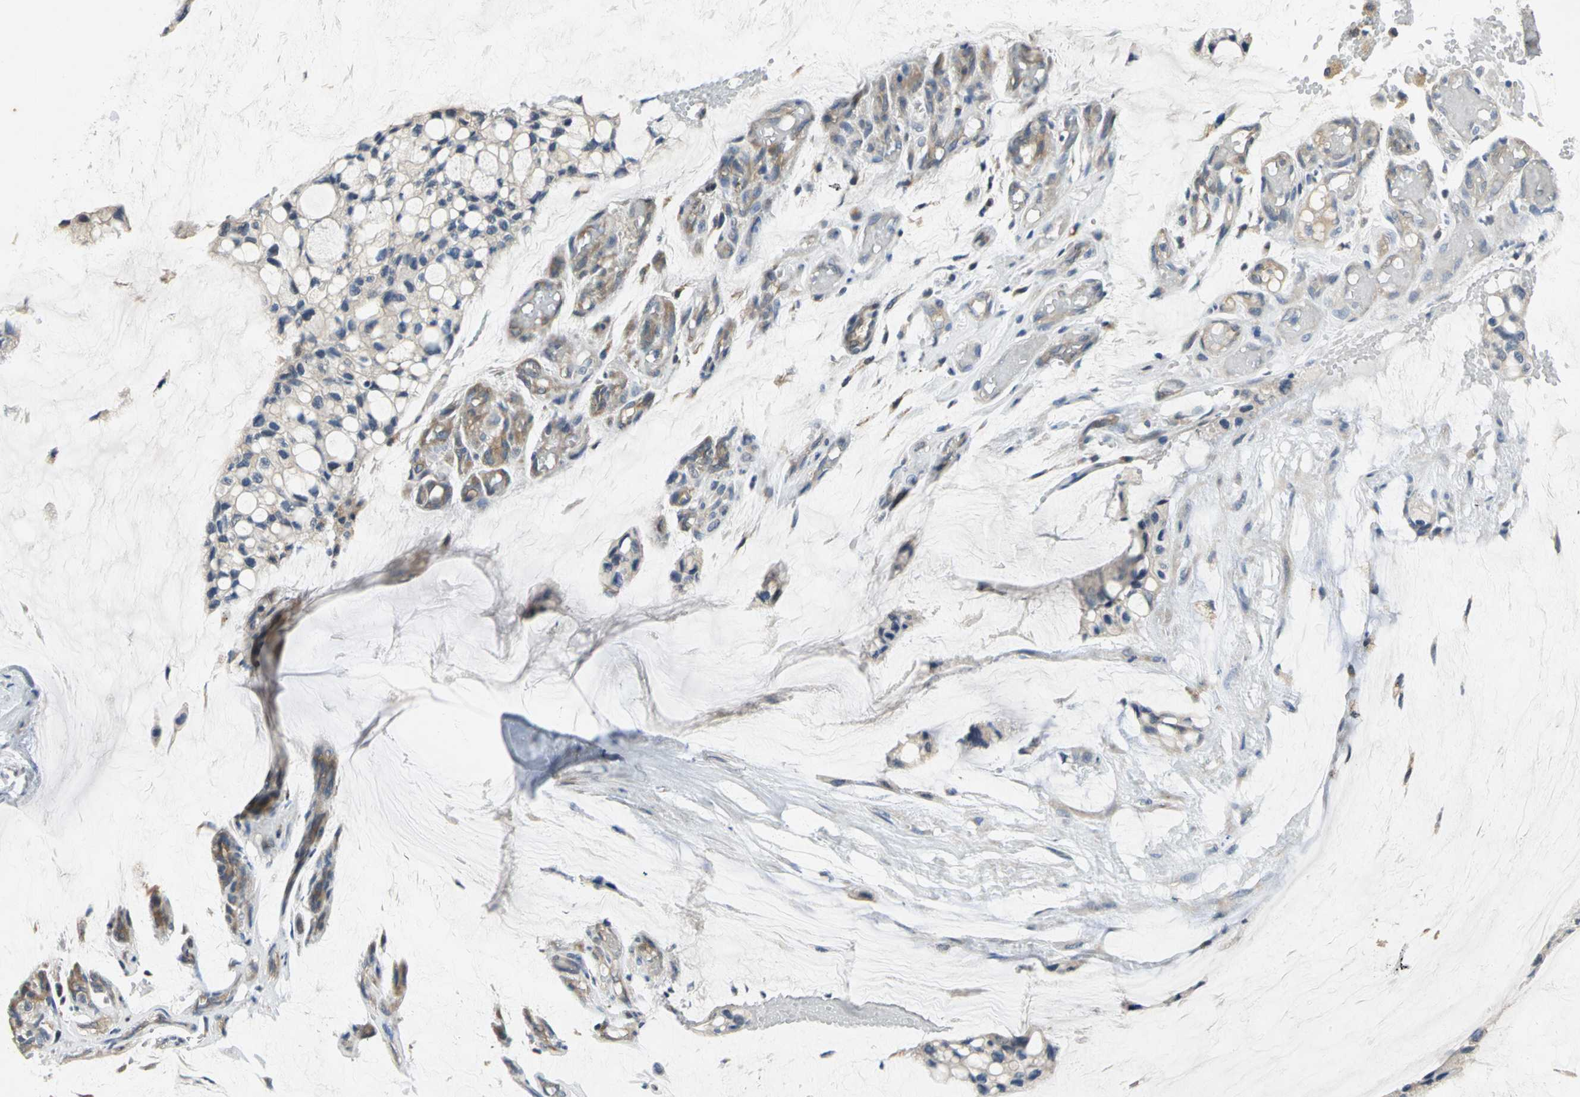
{"staining": {"intensity": "weak", "quantity": "<25%", "location": "cytoplasmic/membranous"}, "tissue": "ovarian cancer", "cell_type": "Tumor cells", "image_type": "cancer", "snomed": [{"axis": "morphology", "description": "Cystadenocarcinoma, mucinous, NOS"}, {"axis": "topography", "description": "Ovary"}], "caption": "This is an immunohistochemistry histopathology image of ovarian cancer. There is no positivity in tumor cells.", "gene": "IL17RB", "patient": {"sex": "female", "age": 39}}